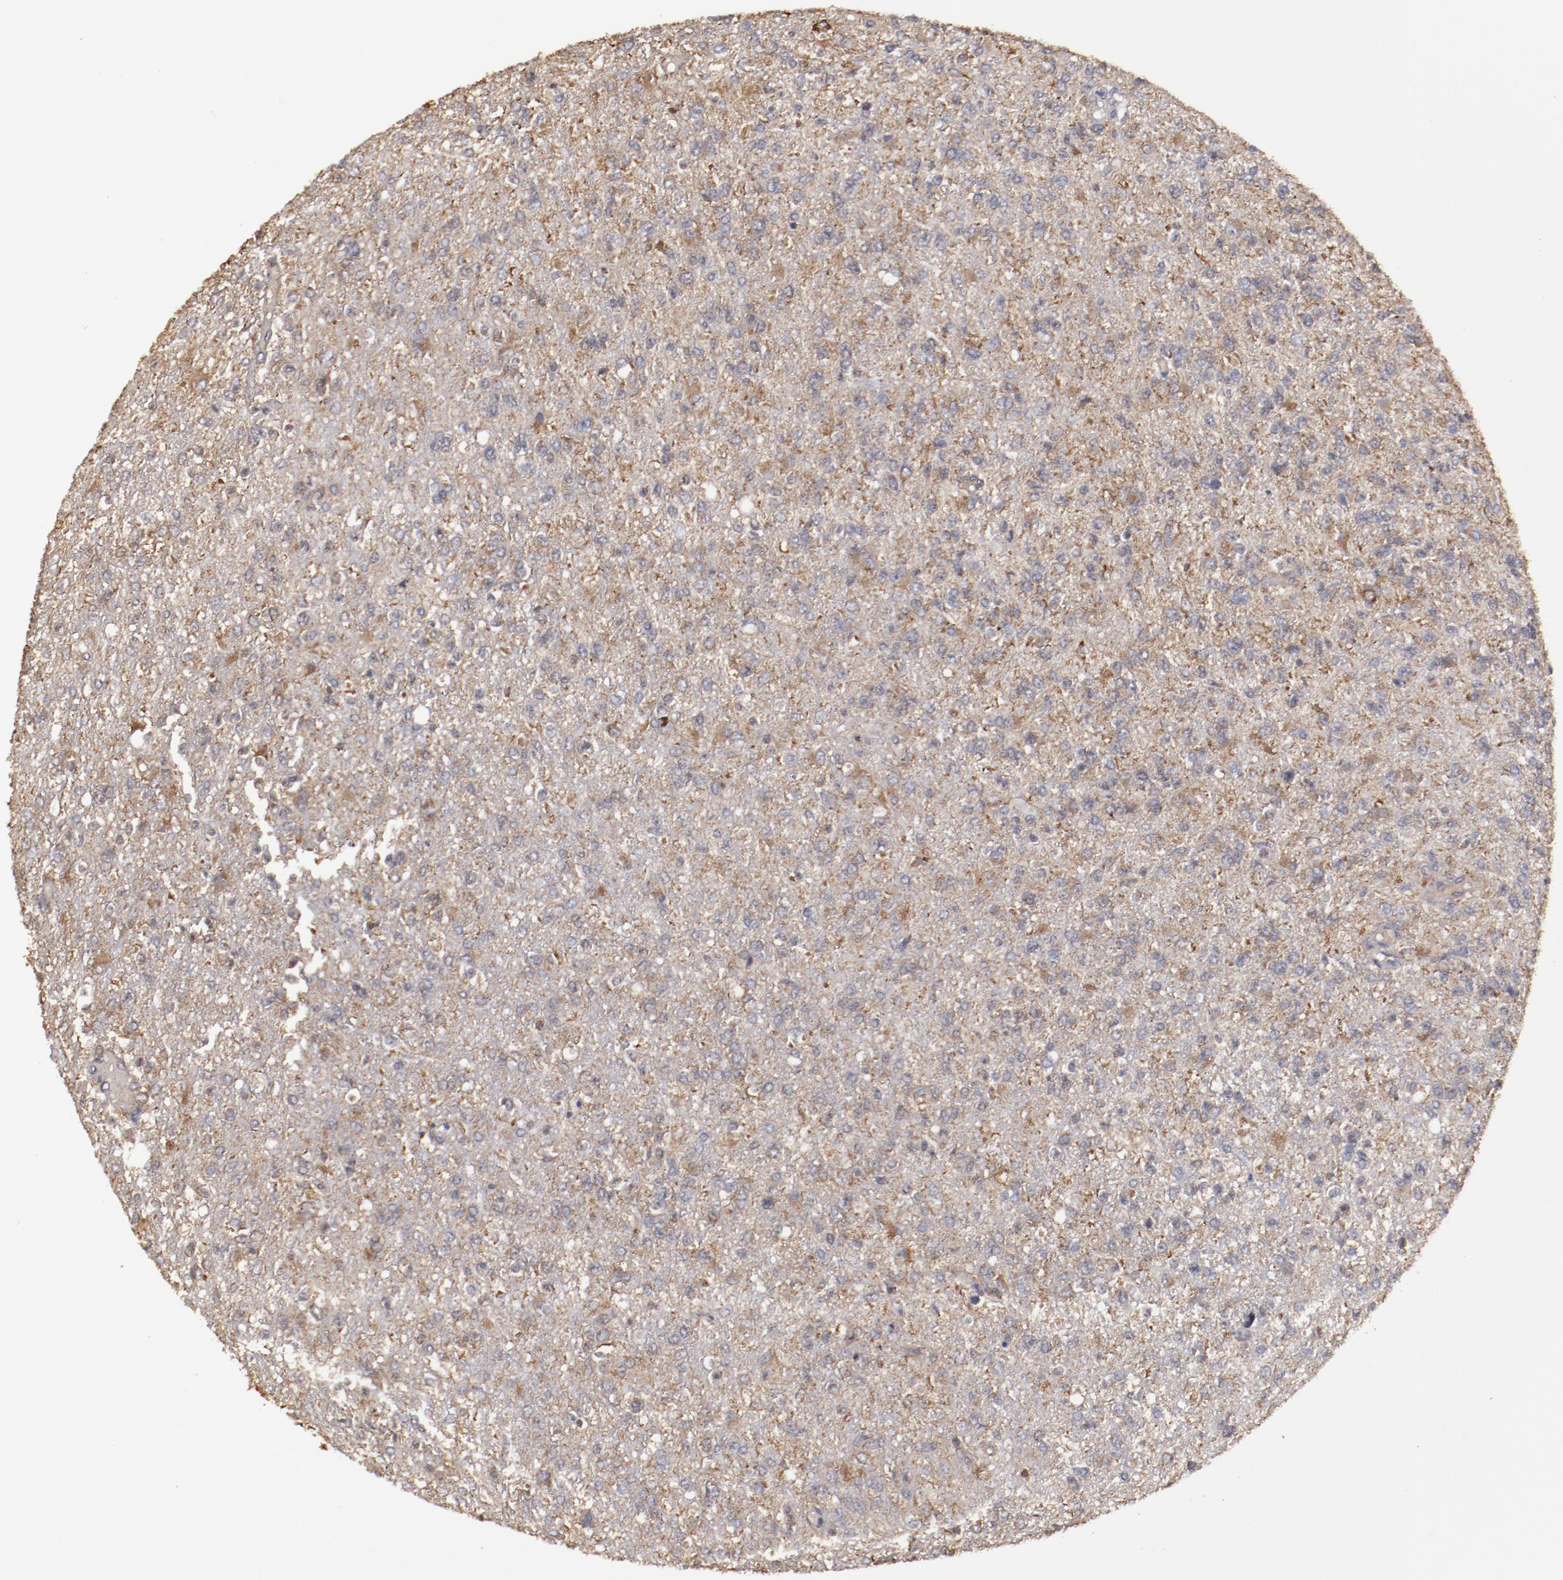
{"staining": {"intensity": "weak", "quantity": ">75%", "location": "cytoplasmic/membranous"}, "tissue": "glioma", "cell_type": "Tumor cells", "image_type": "cancer", "snomed": [{"axis": "morphology", "description": "Glioma, malignant, High grade"}, {"axis": "topography", "description": "Cerebral cortex"}], "caption": "There is low levels of weak cytoplasmic/membranous expression in tumor cells of malignant glioma (high-grade), as demonstrated by immunohistochemical staining (brown color).", "gene": "RPS4Y1", "patient": {"sex": "male", "age": 76}}